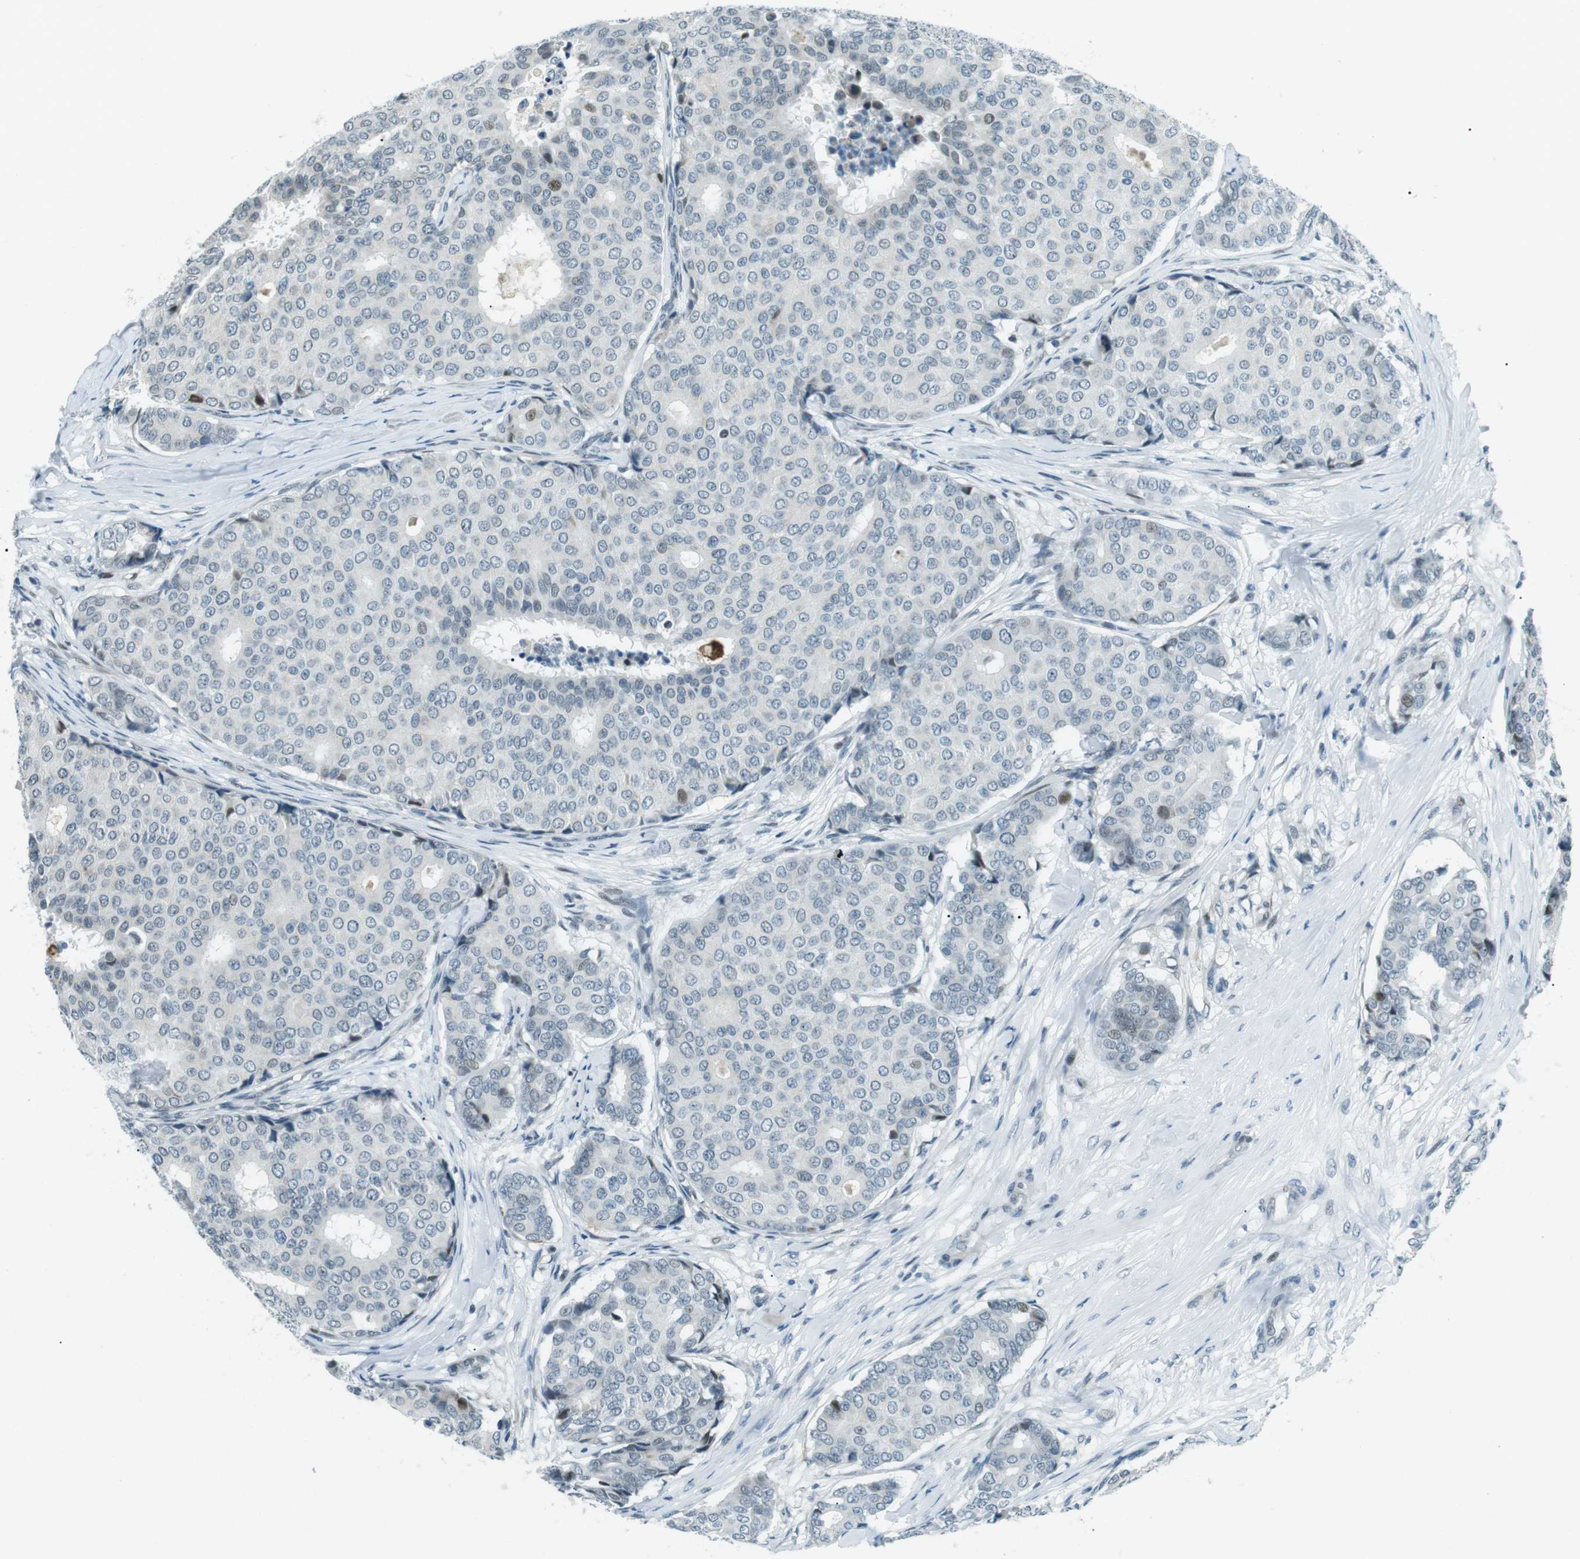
{"staining": {"intensity": "moderate", "quantity": "<25%", "location": "nuclear"}, "tissue": "breast cancer", "cell_type": "Tumor cells", "image_type": "cancer", "snomed": [{"axis": "morphology", "description": "Duct carcinoma"}, {"axis": "topography", "description": "Breast"}], "caption": "DAB immunohistochemical staining of breast cancer demonstrates moderate nuclear protein staining in approximately <25% of tumor cells.", "gene": "PJA1", "patient": {"sex": "female", "age": 75}}